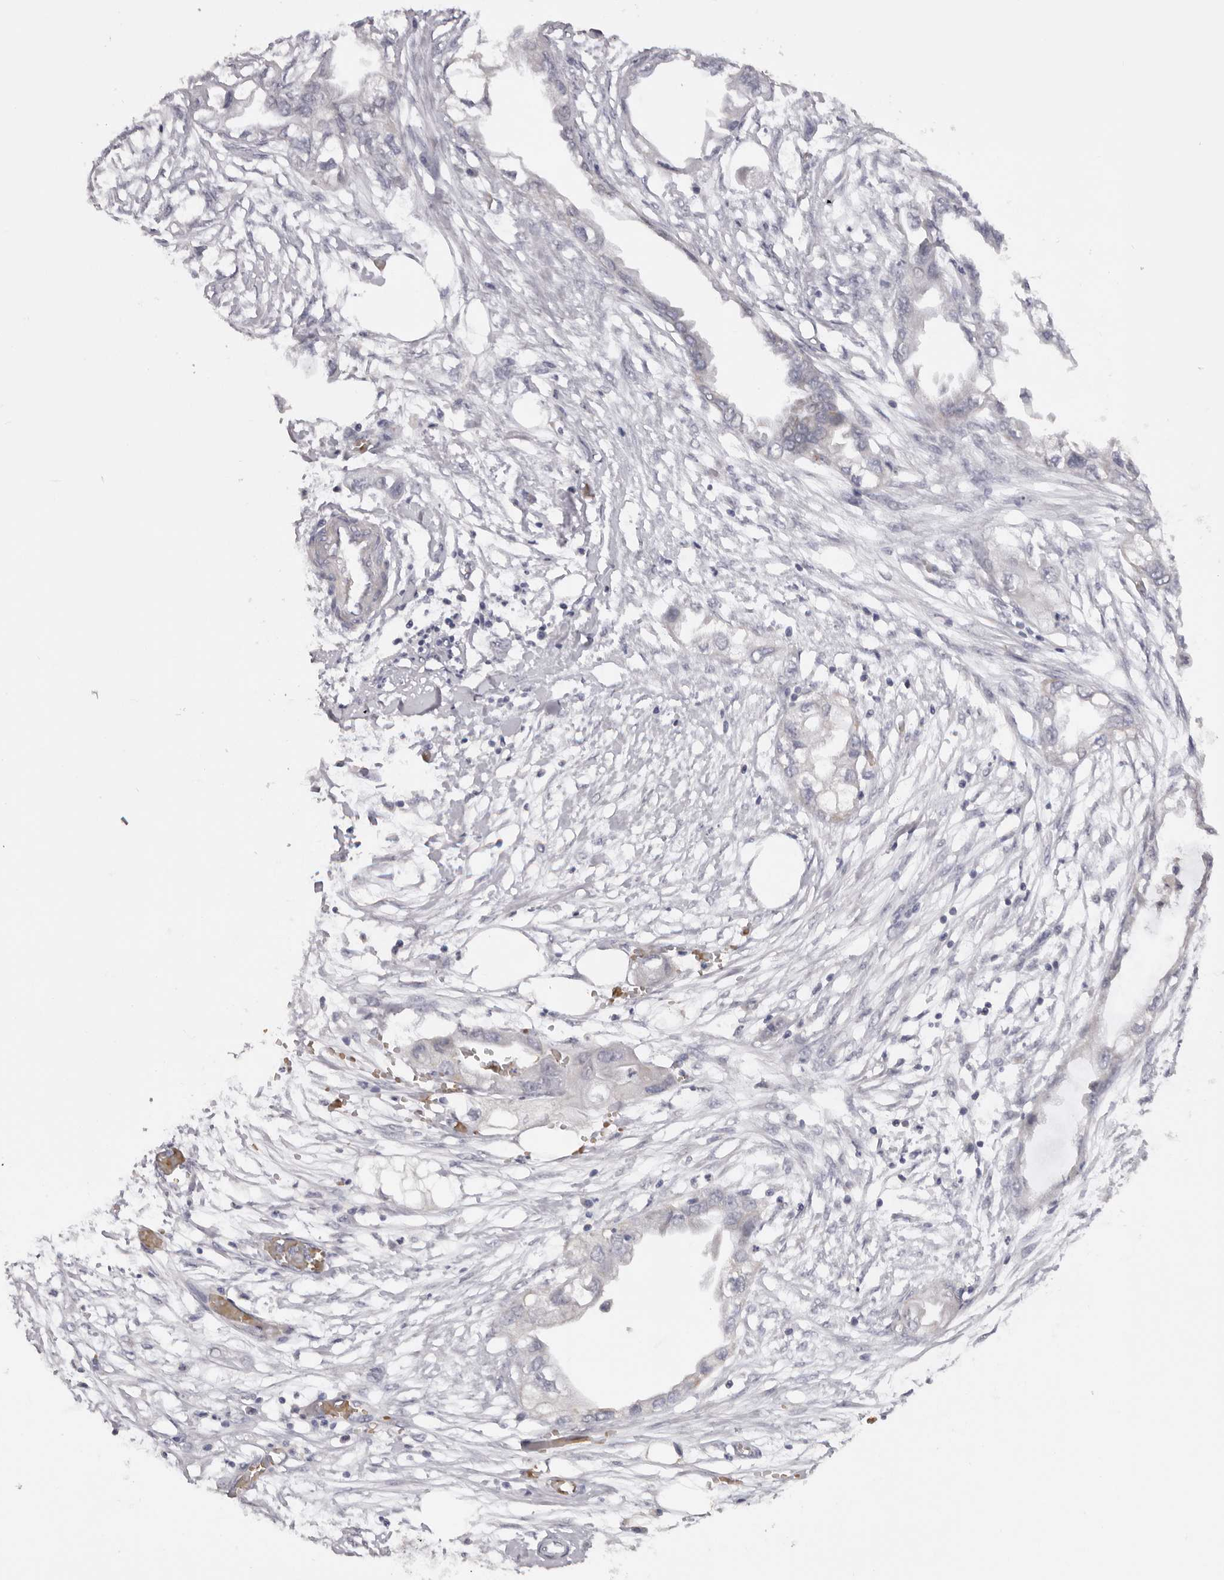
{"staining": {"intensity": "negative", "quantity": "none", "location": "none"}, "tissue": "endometrial cancer", "cell_type": "Tumor cells", "image_type": "cancer", "snomed": [{"axis": "morphology", "description": "Adenocarcinoma, NOS"}, {"axis": "morphology", "description": "Adenocarcinoma, metastatic, NOS"}, {"axis": "topography", "description": "Adipose tissue"}, {"axis": "topography", "description": "Endometrium"}], "caption": "Human endometrial cancer stained for a protein using IHC exhibits no positivity in tumor cells.", "gene": "TNR", "patient": {"sex": "female", "age": 67}}